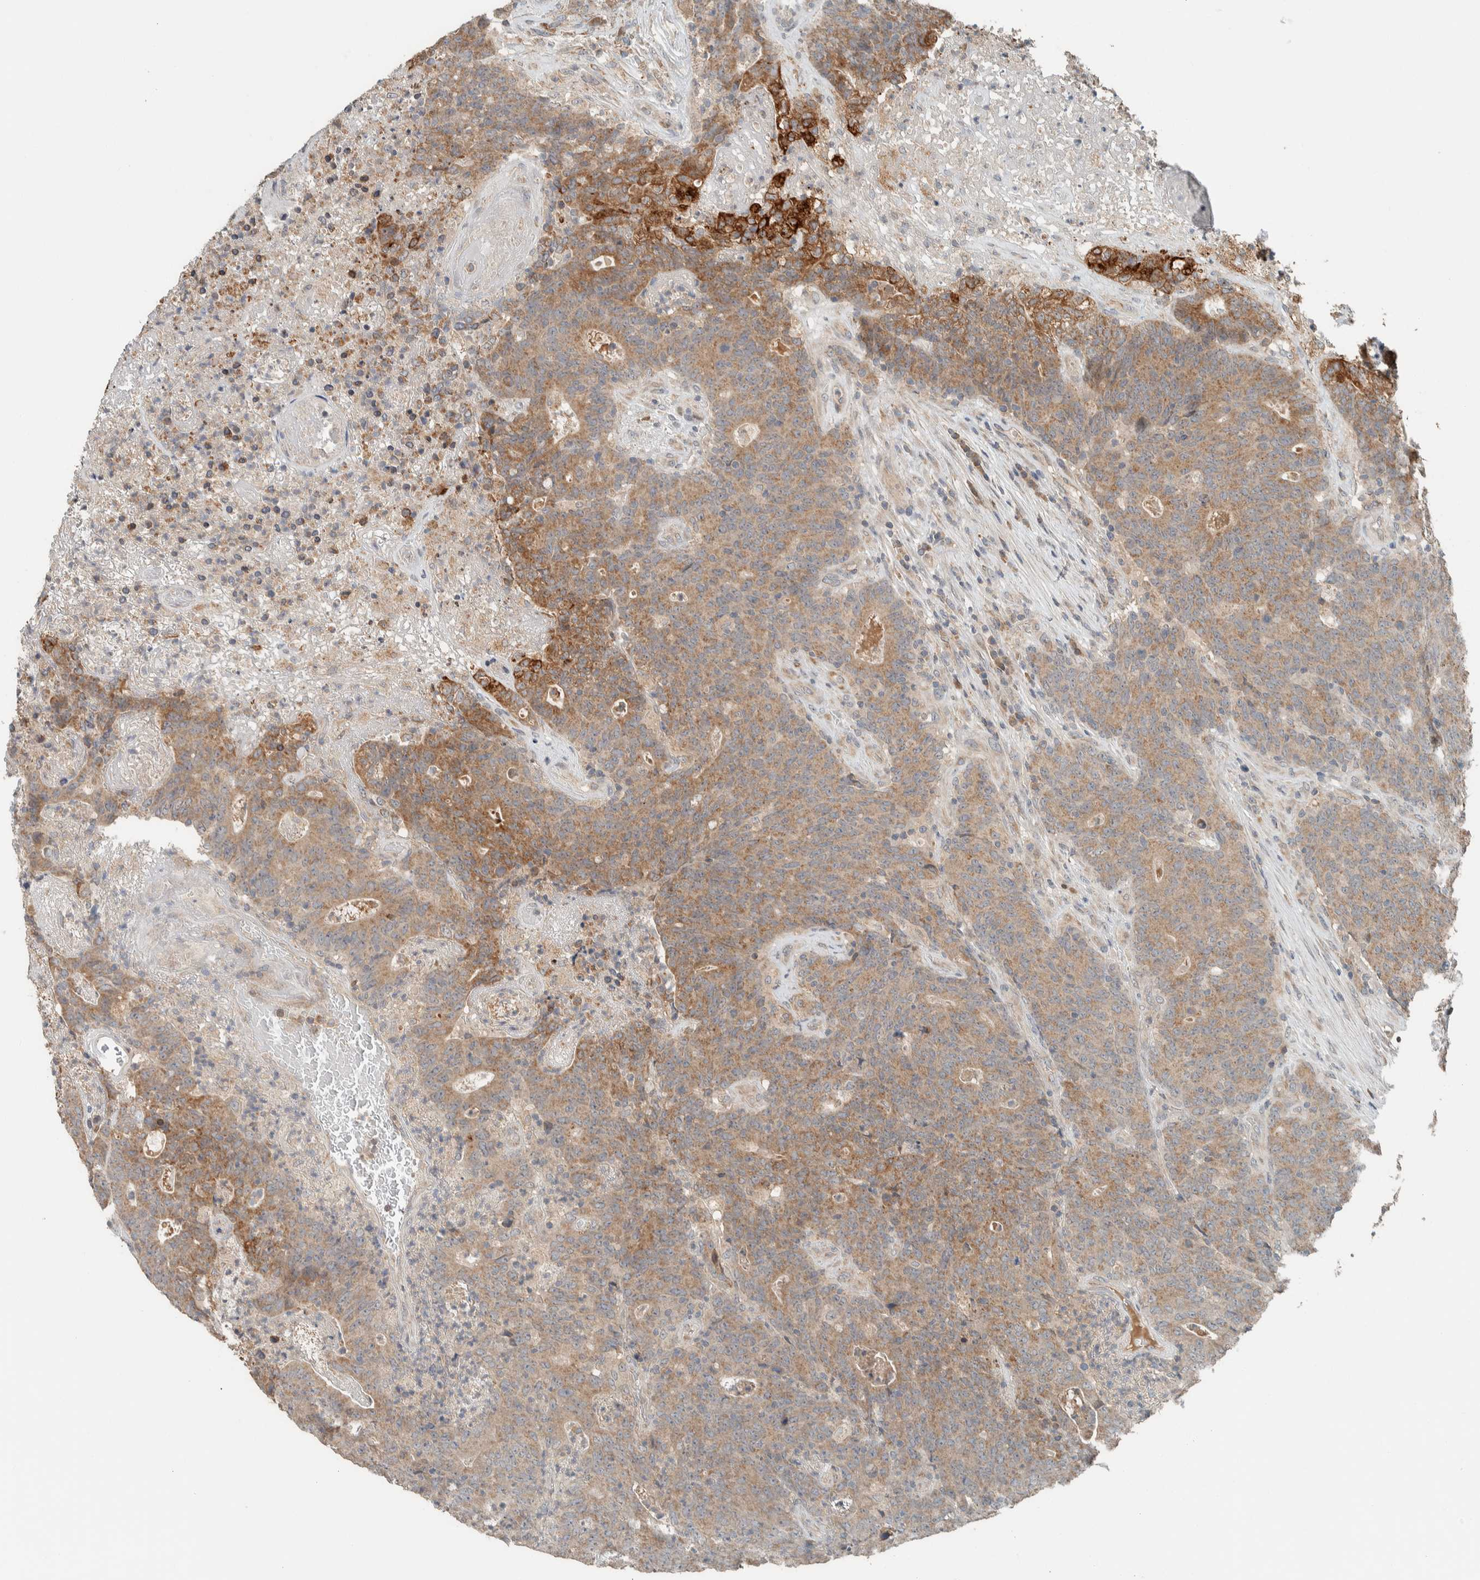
{"staining": {"intensity": "moderate", "quantity": ">75%", "location": "cytoplasmic/membranous"}, "tissue": "colorectal cancer", "cell_type": "Tumor cells", "image_type": "cancer", "snomed": [{"axis": "morphology", "description": "Normal tissue, NOS"}, {"axis": "morphology", "description": "Adenocarcinoma, NOS"}, {"axis": "topography", "description": "Colon"}], "caption": "This is an image of IHC staining of adenocarcinoma (colorectal), which shows moderate positivity in the cytoplasmic/membranous of tumor cells.", "gene": "NBR1", "patient": {"sex": "female", "age": 75}}